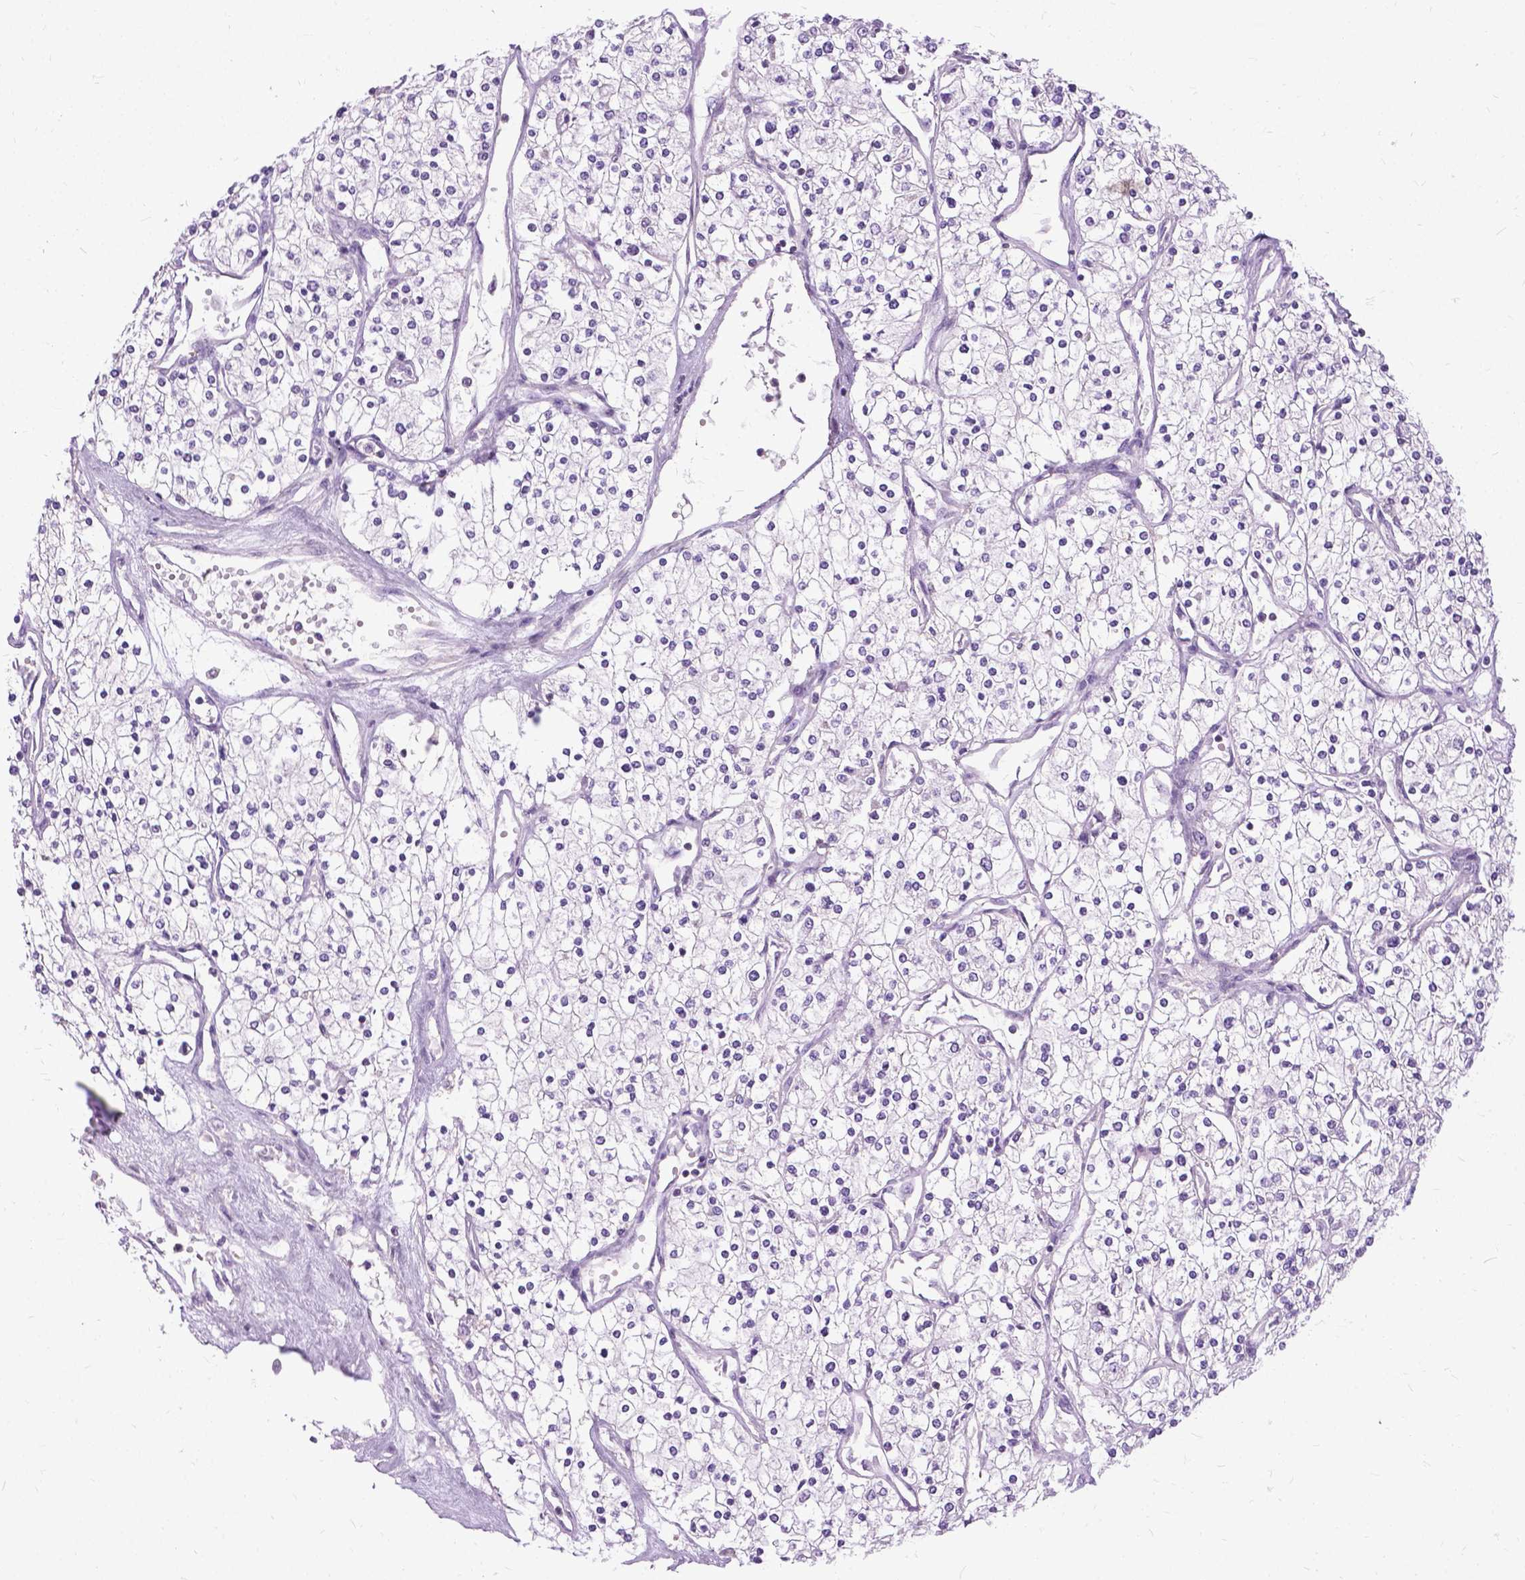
{"staining": {"intensity": "negative", "quantity": "none", "location": "none"}, "tissue": "renal cancer", "cell_type": "Tumor cells", "image_type": "cancer", "snomed": [{"axis": "morphology", "description": "Adenocarcinoma, NOS"}, {"axis": "topography", "description": "Kidney"}], "caption": "This is a micrograph of IHC staining of adenocarcinoma (renal), which shows no staining in tumor cells.", "gene": "JAK3", "patient": {"sex": "male", "age": 80}}